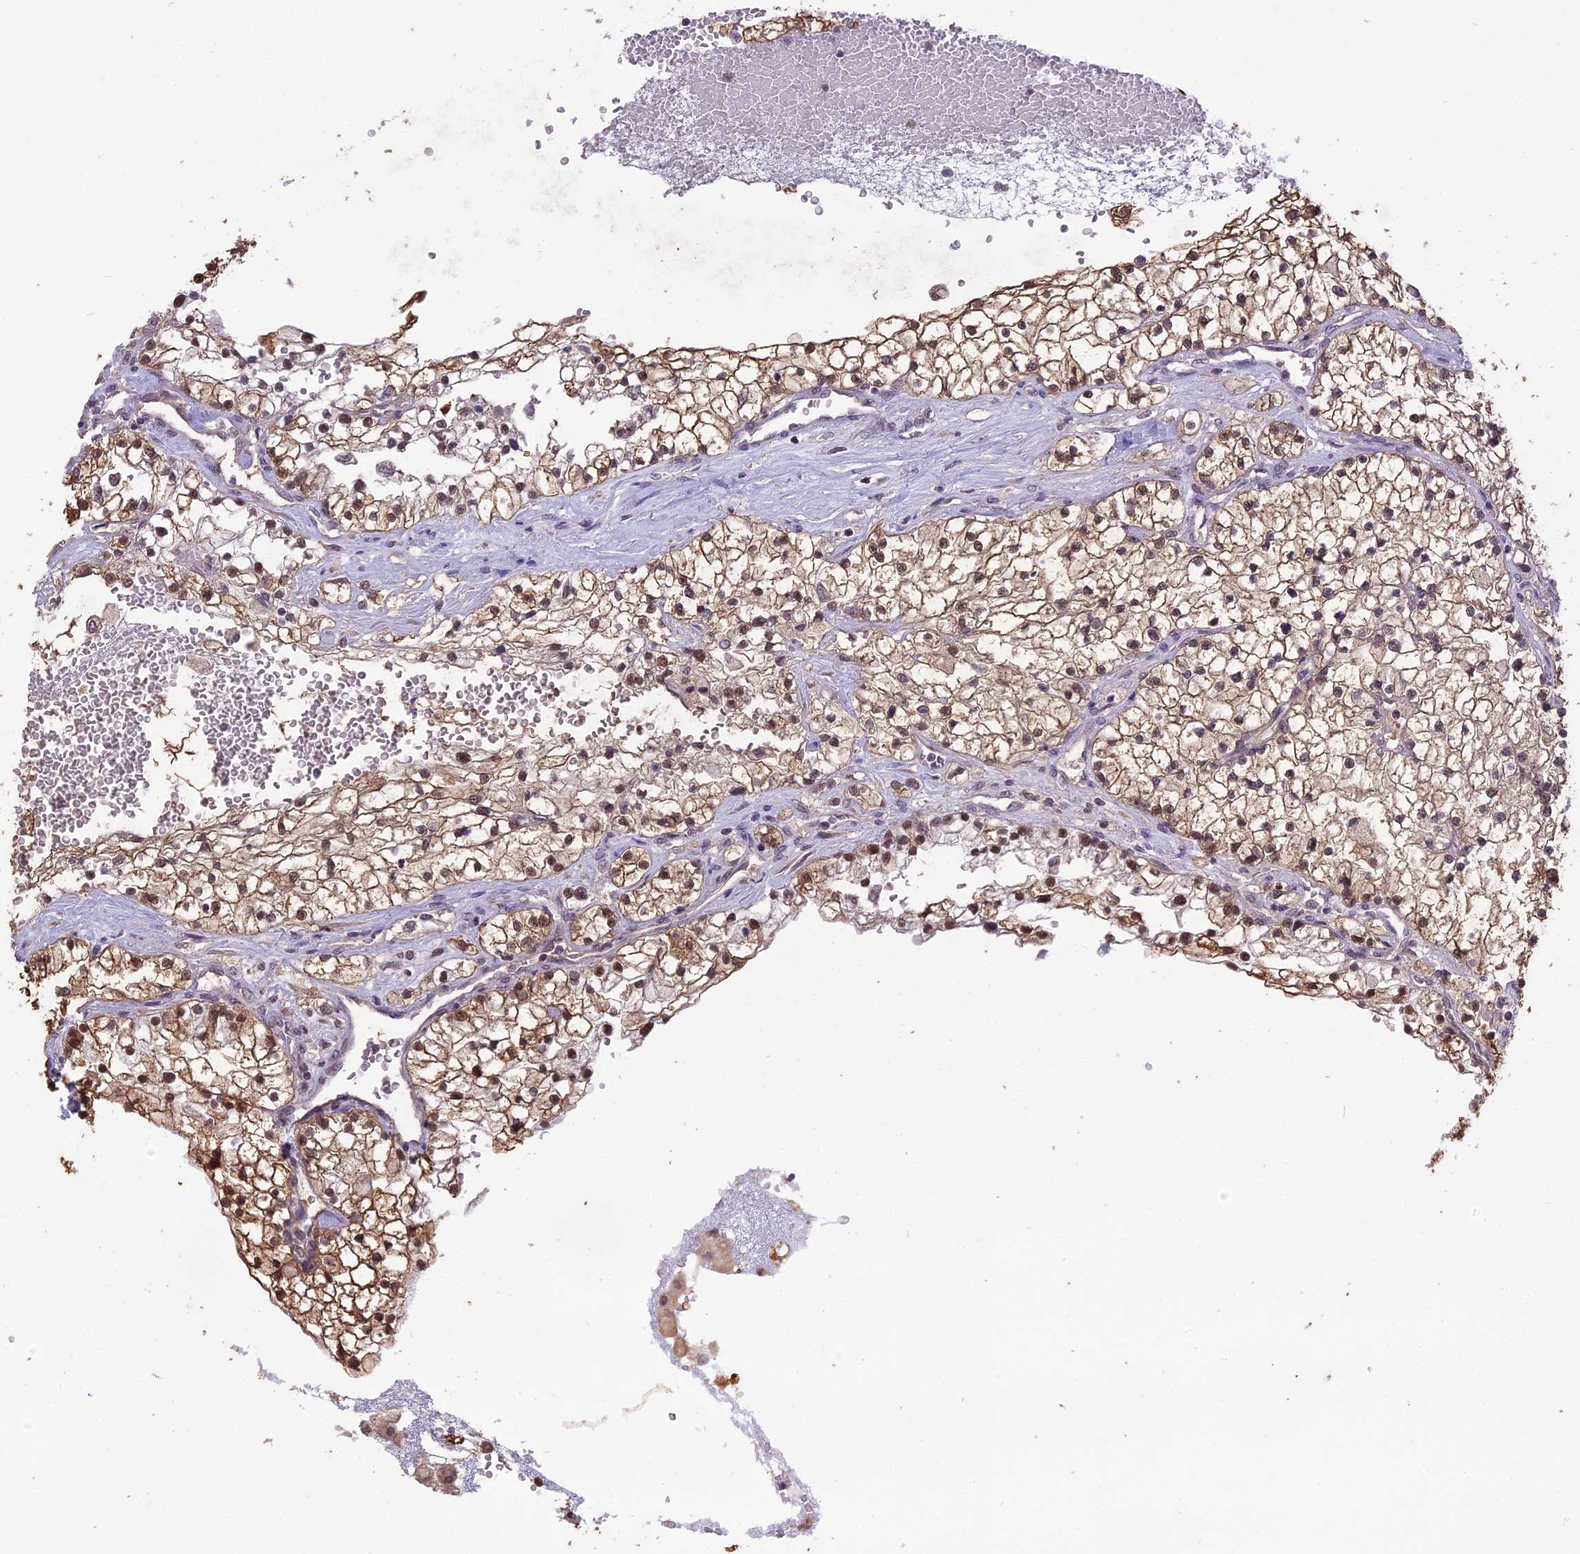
{"staining": {"intensity": "moderate", "quantity": ">75%", "location": "cytoplasmic/membranous,nuclear"}, "tissue": "renal cancer", "cell_type": "Tumor cells", "image_type": "cancer", "snomed": [{"axis": "morphology", "description": "Normal tissue, NOS"}, {"axis": "morphology", "description": "Adenocarcinoma, NOS"}, {"axis": "topography", "description": "Kidney"}], "caption": "About >75% of tumor cells in renal adenocarcinoma show moderate cytoplasmic/membranous and nuclear protein positivity as visualized by brown immunohistochemical staining.", "gene": "TIGD7", "patient": {"sex": "male", "age": 68}}